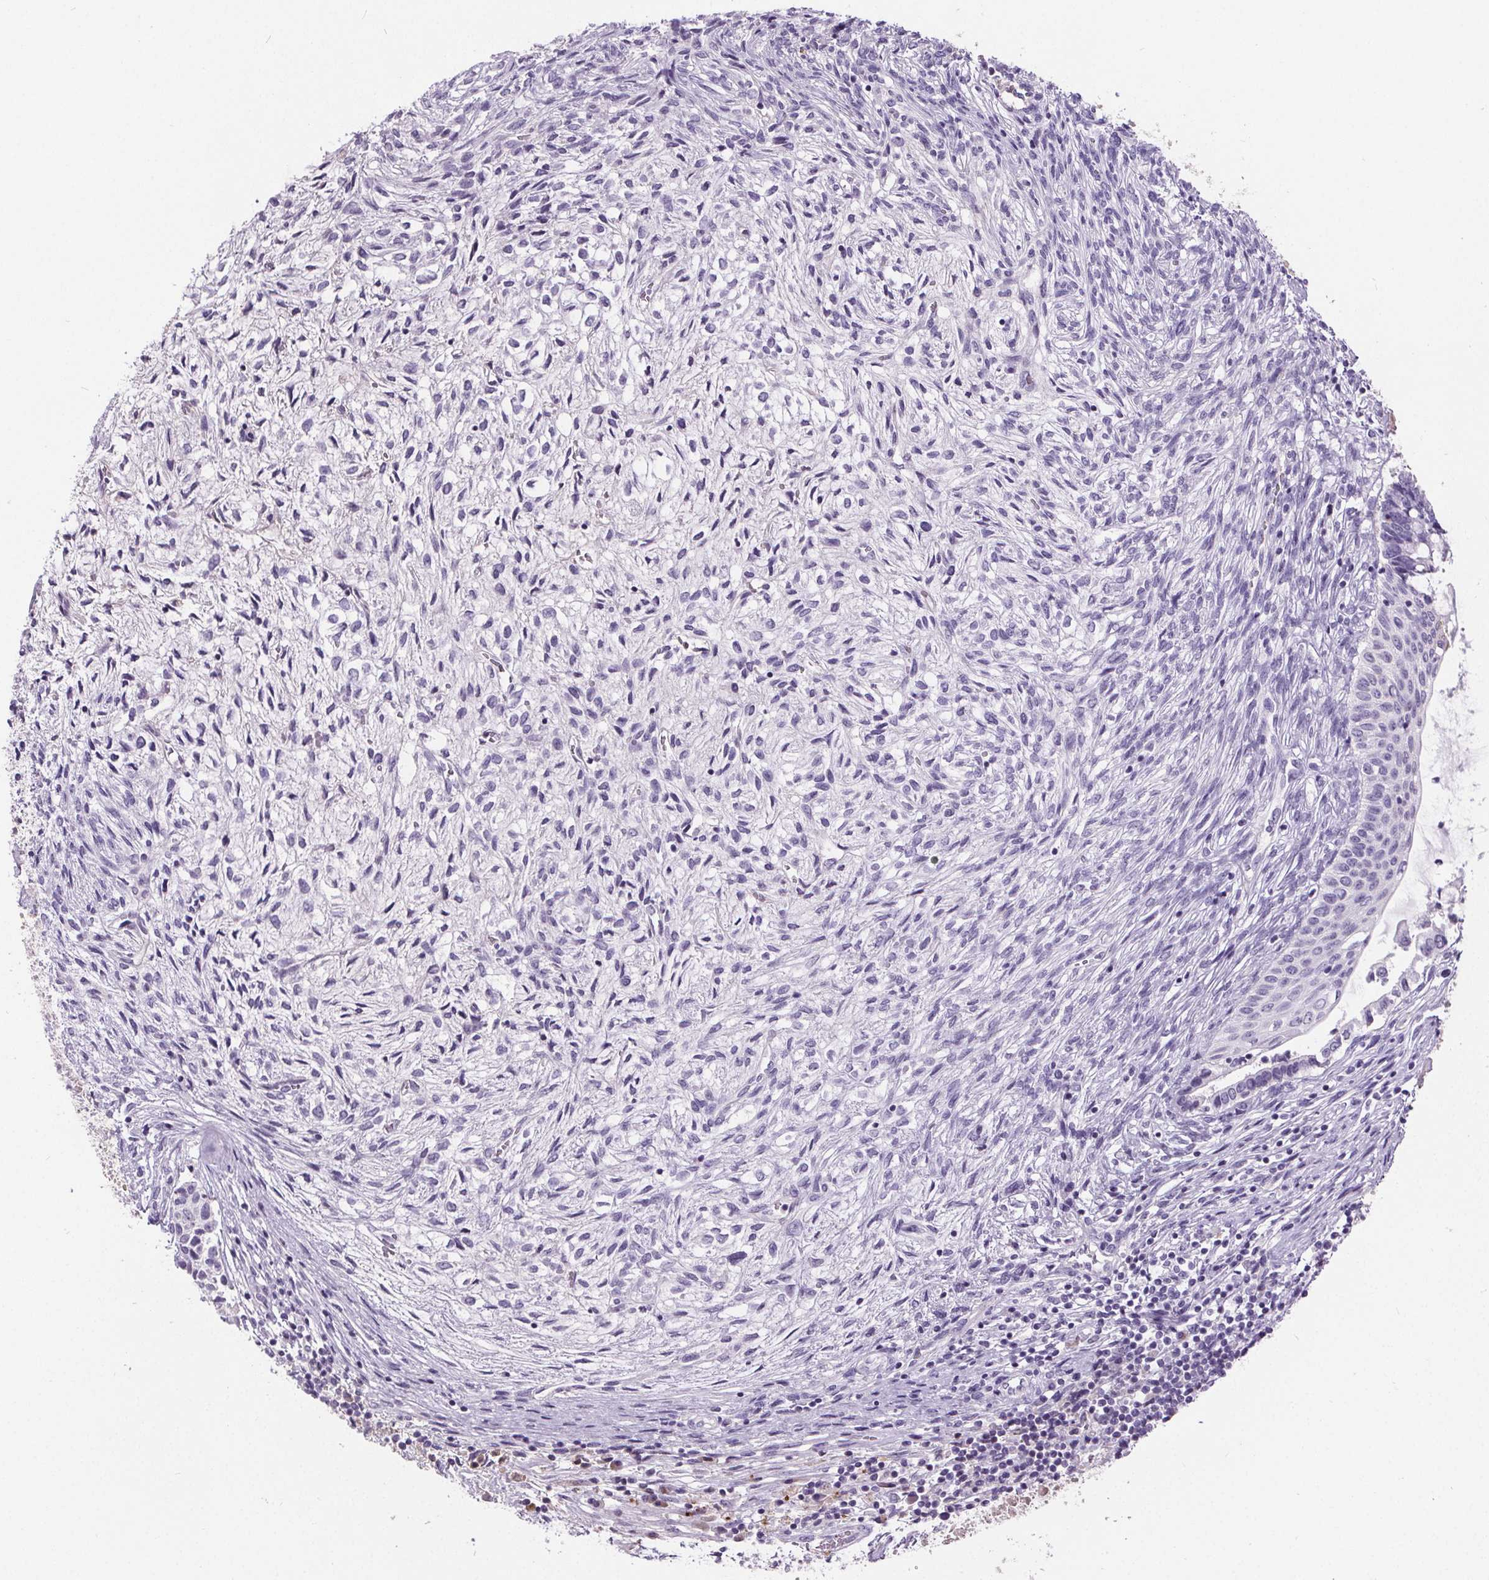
{"staining": {"intensity": "negative", "quantity": "none", "location": "none"}, "tissue": "testis cancer", "cell_type": "Tumor cells", "image_type": "cancer", "snomed": [{"axis": "morphology", "description": "Carcinoma, Embryonal, NOS"}, {"axis": "topography", "description": "Testis"}], "caption": "The micrograph shows no significant staining in tumor cells of testis cancer.", "gene": "CD5L", "patient": {"sex": "male", "age": 37}}